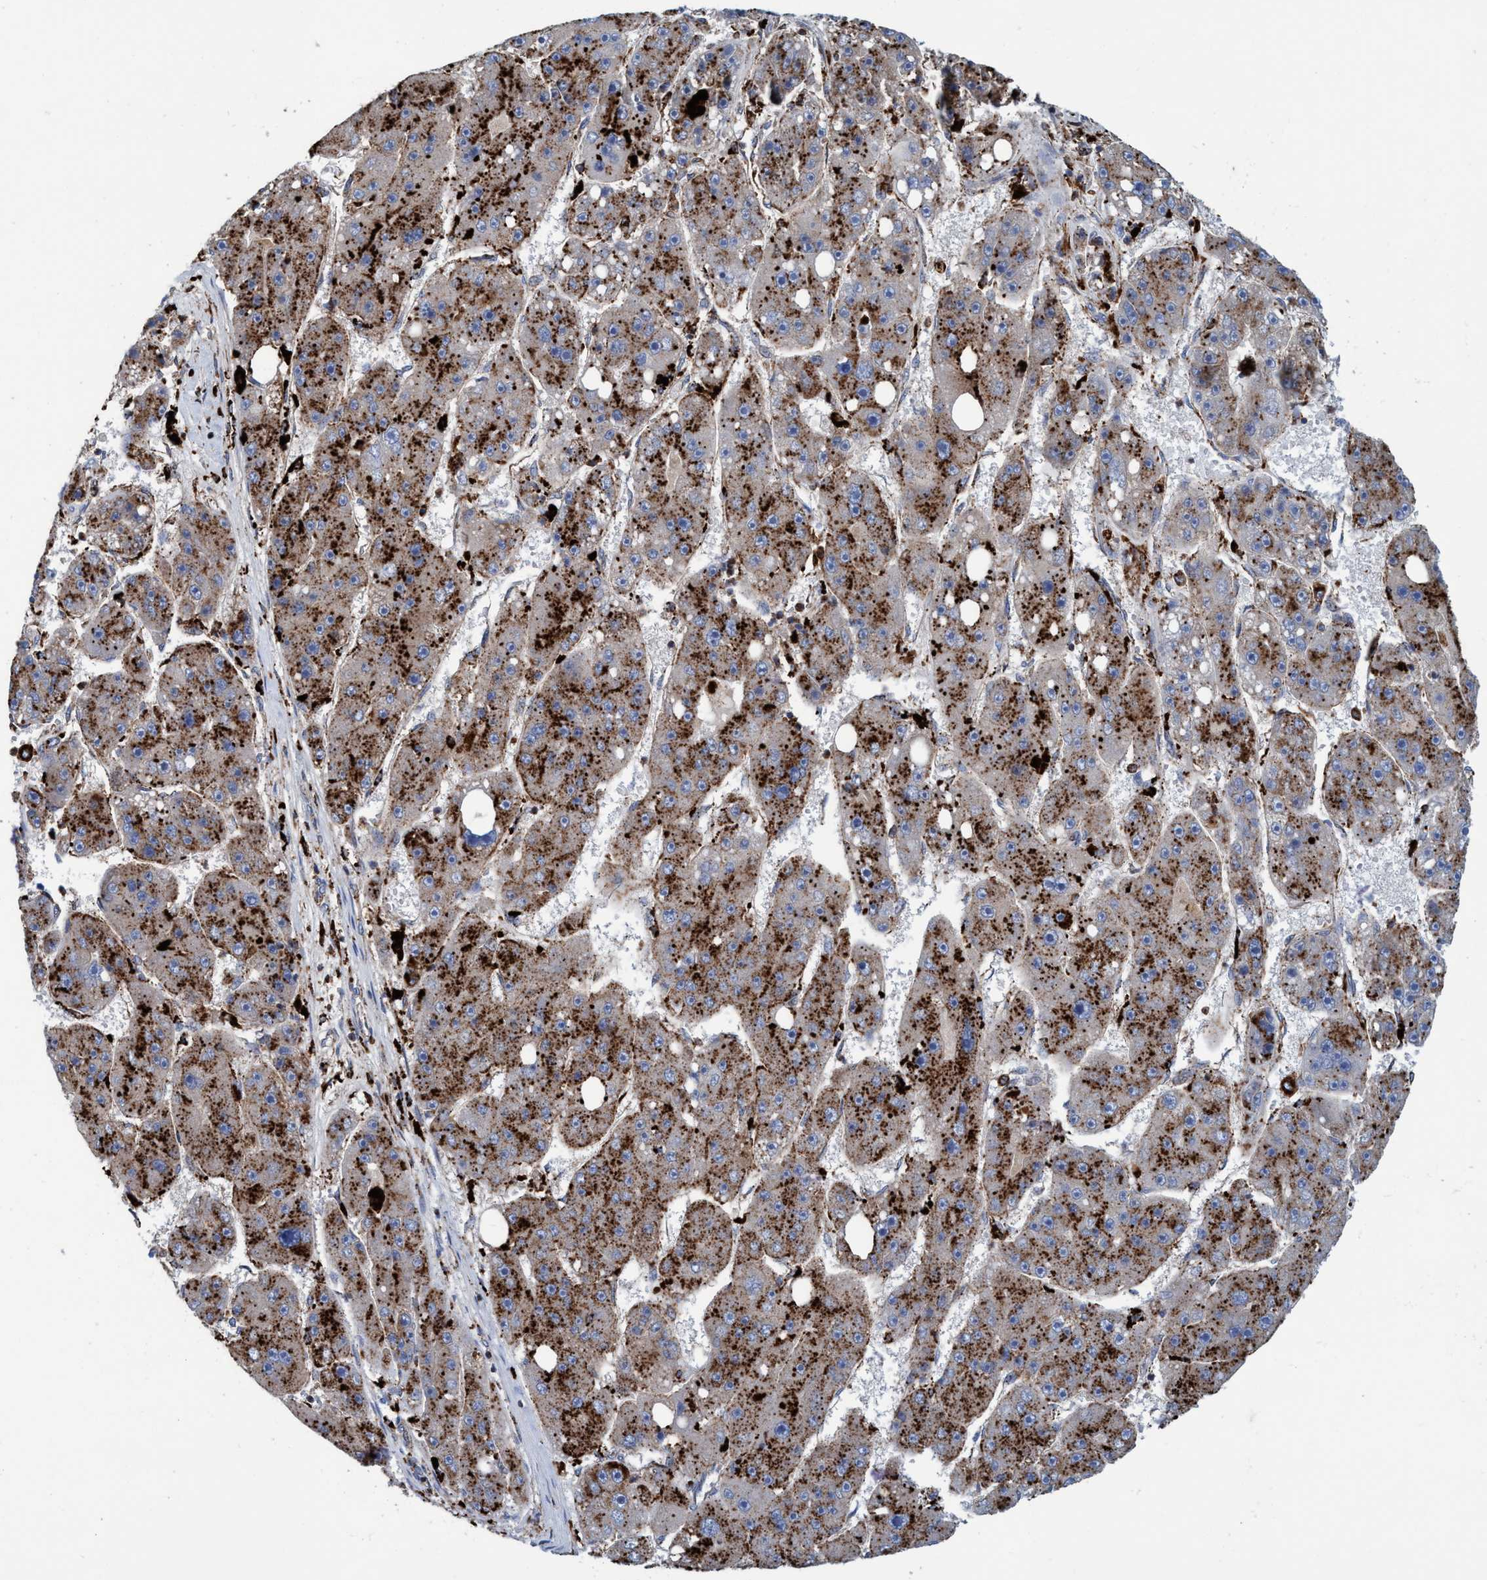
{"staining": {"intensity": "strong", "quantity": "25%-75%", "location": "cytoplasmic/membranous"}, "tissue": "liver cancer", "cell_type": "Tumor cells", "image_type": "cancer", "snomed": [{"axis": "morphology", "description": "Carcinoma, Hepatocellular, NOS"}, {"axis": "topography", "description": "Liver"}], "caption": "Tumor cells show high levels of strong cytoplasmic/membranous positivity in approximately 25%-75% of cells in liver hepatocellular carcinoma.", "gene": "TRIM65", "patient": {"sex": "female", "age": 61}}